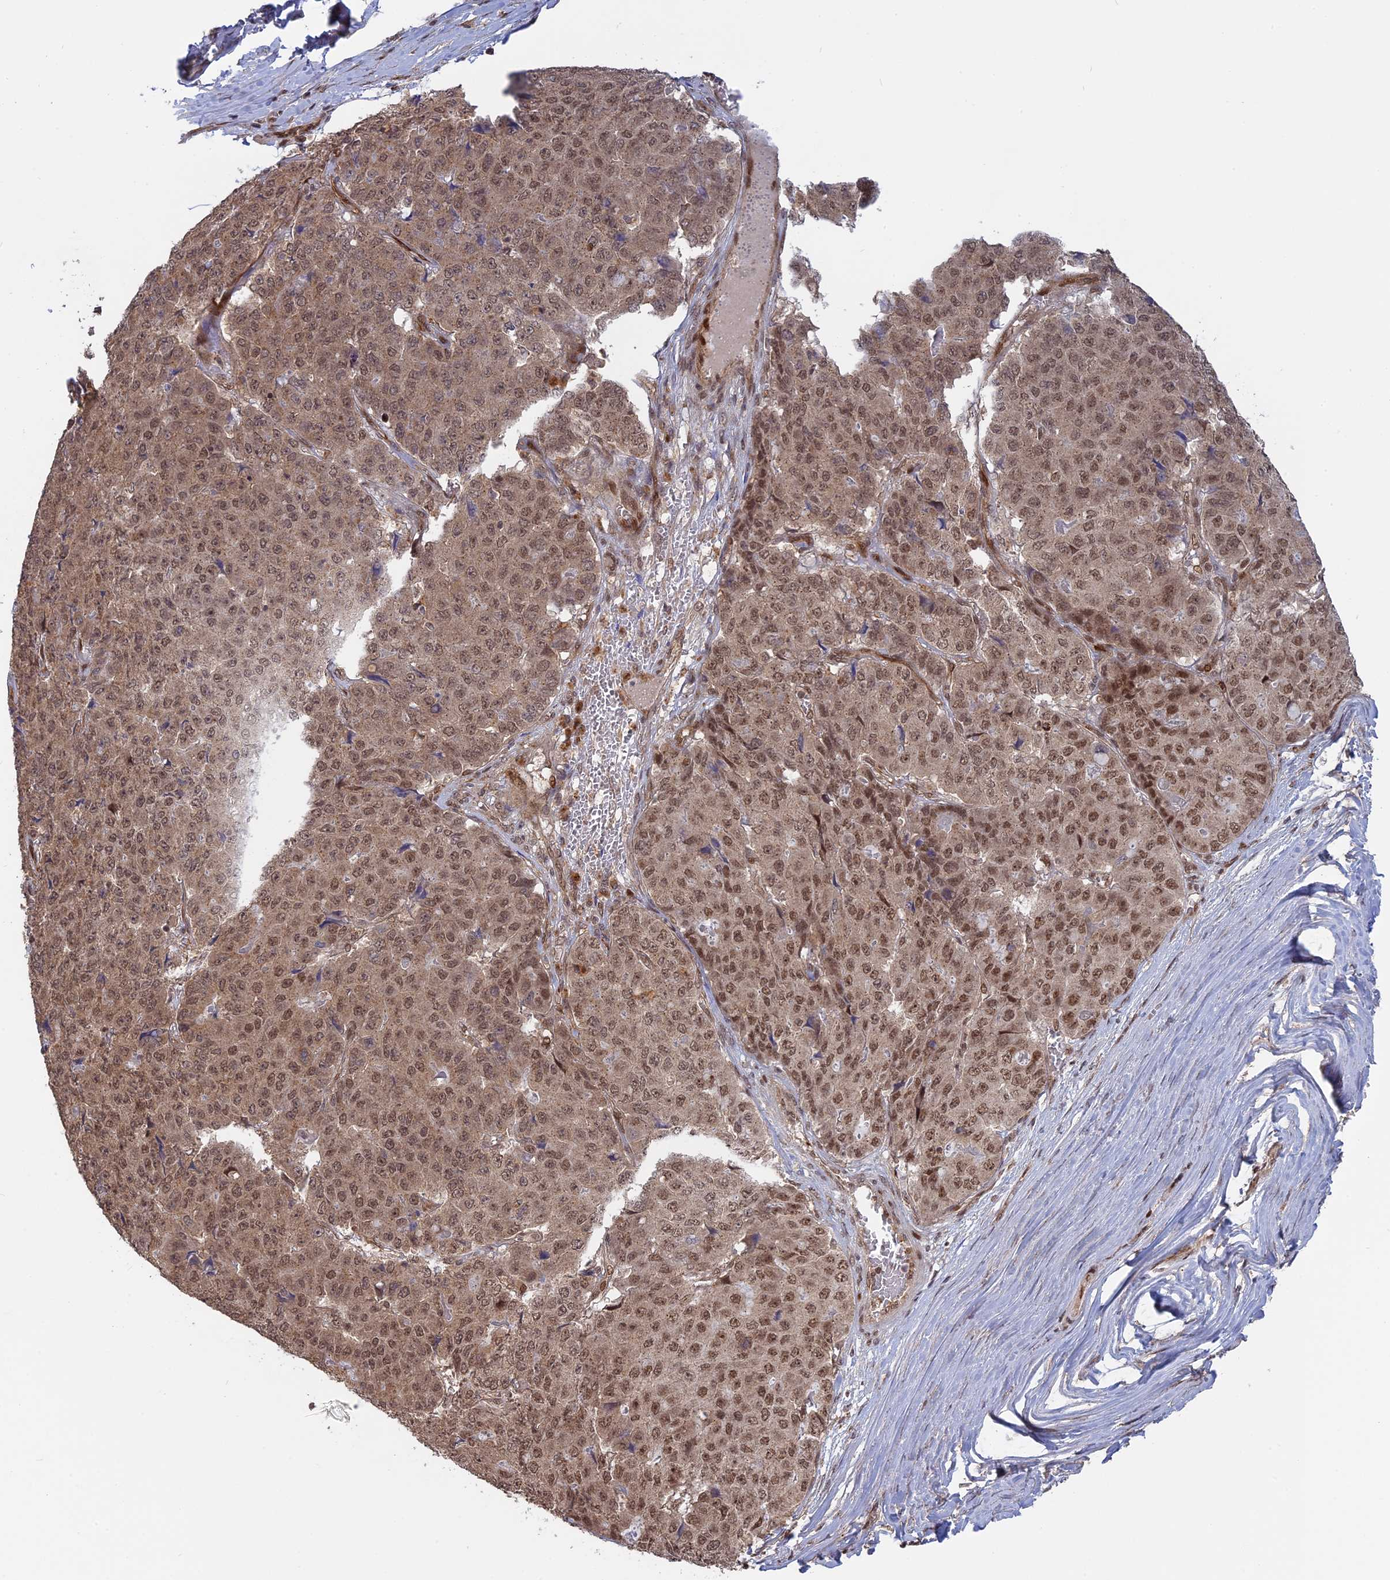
{"staining": {"intensity": "moderate", "quantity": ">75%", "location": "nuclear"}, "tissue": "pancreatic cancer", "cell_type": "Tumor cells", "image_type": "cancer", "snomed": [{"axis": "morphology", "description": "Adenocarcinoma, NOS"}, {"axis": "topography", "description": "Pancreas"}], "caption": "Tumor cells reveal medium levels of moderate nuclear positivity in approximately >75% of cells in human pancreatic cancer.", "gene": "PKIG", "patient": {"sex": "male", "age": 50}}